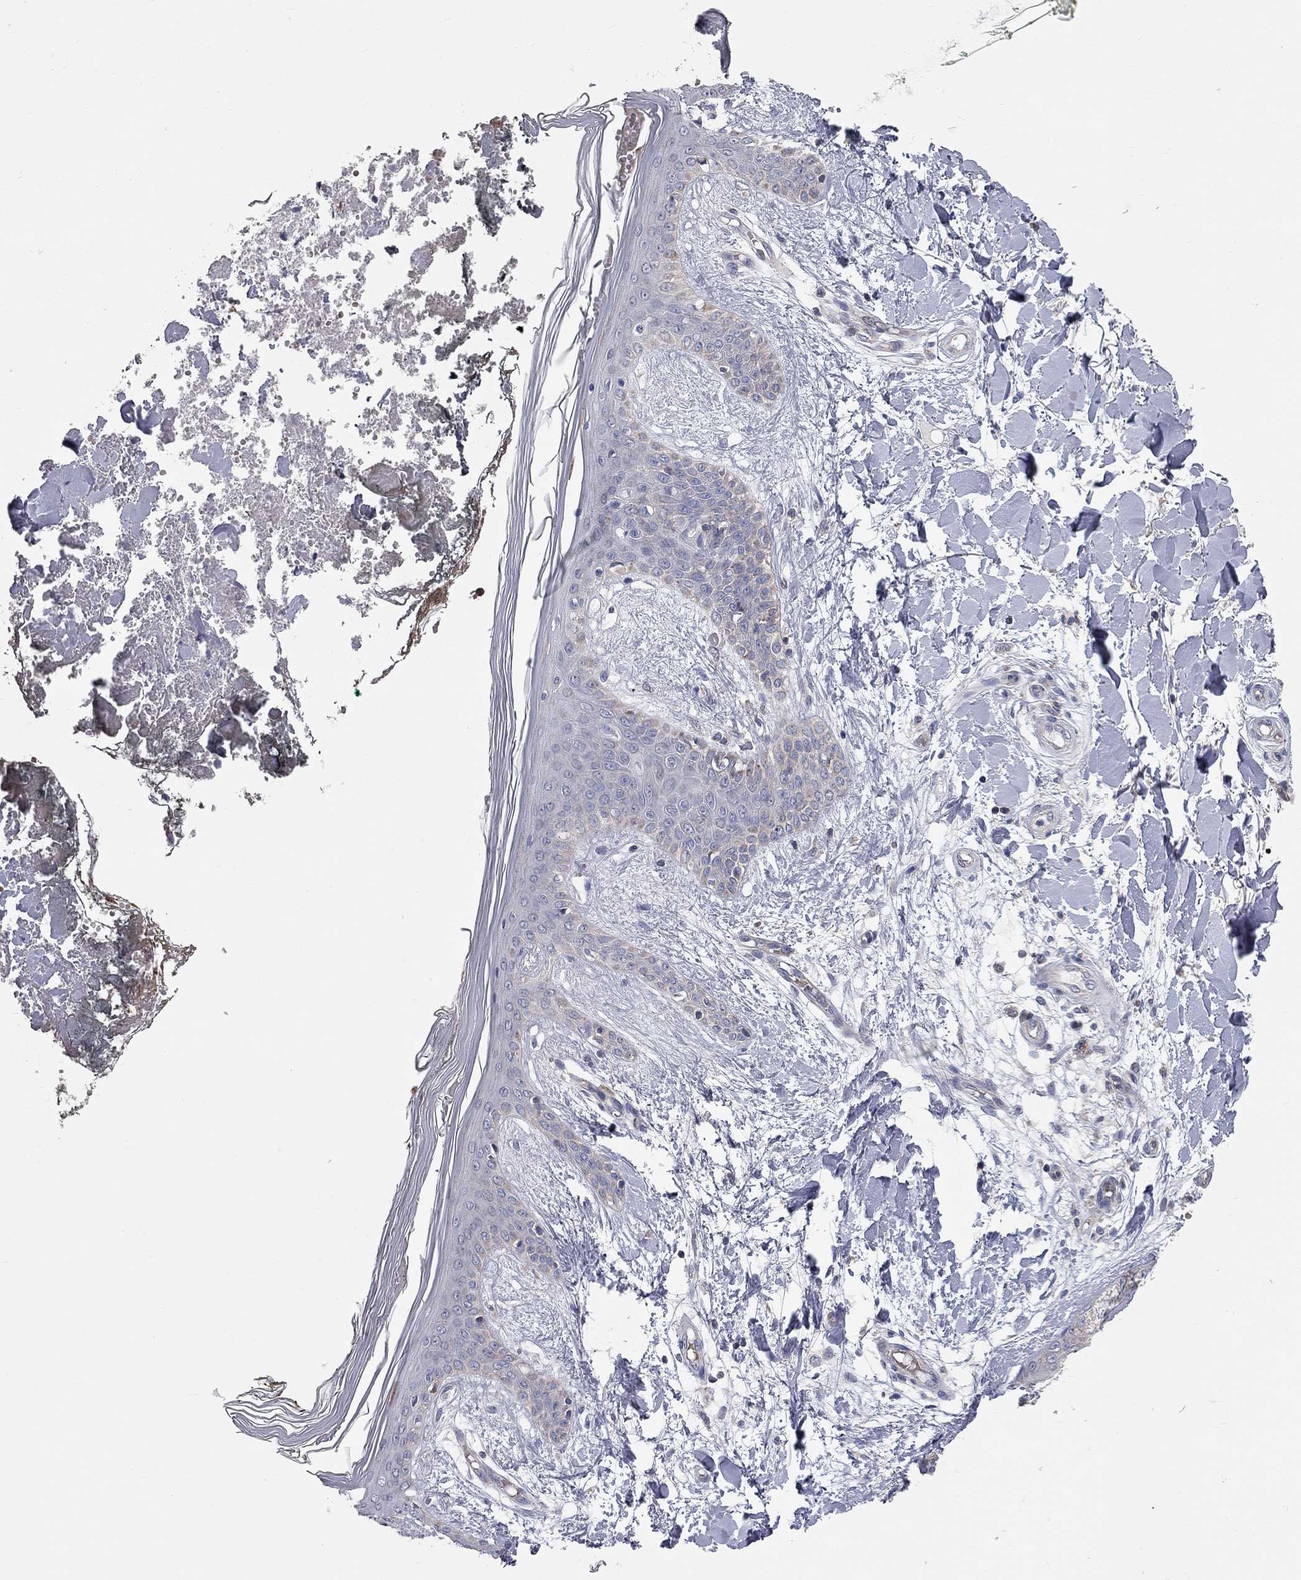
{"staining": {"intensity": "negative", "quantity": "none", "location": "none"}, "tissue": "skin", "cell_type": "Fibroblasts", "image_type": "normal", "snomed": [{"axis": "morphology", "description": "Normal tissue, NOS"}, {"axis": "topography", "description": "Skin"}], "caption": "IHC of benign human skin shows no positivity in fibroblasts.", "gene": "KANSL1L", "patient": {"sex": "female", "age": 34}}